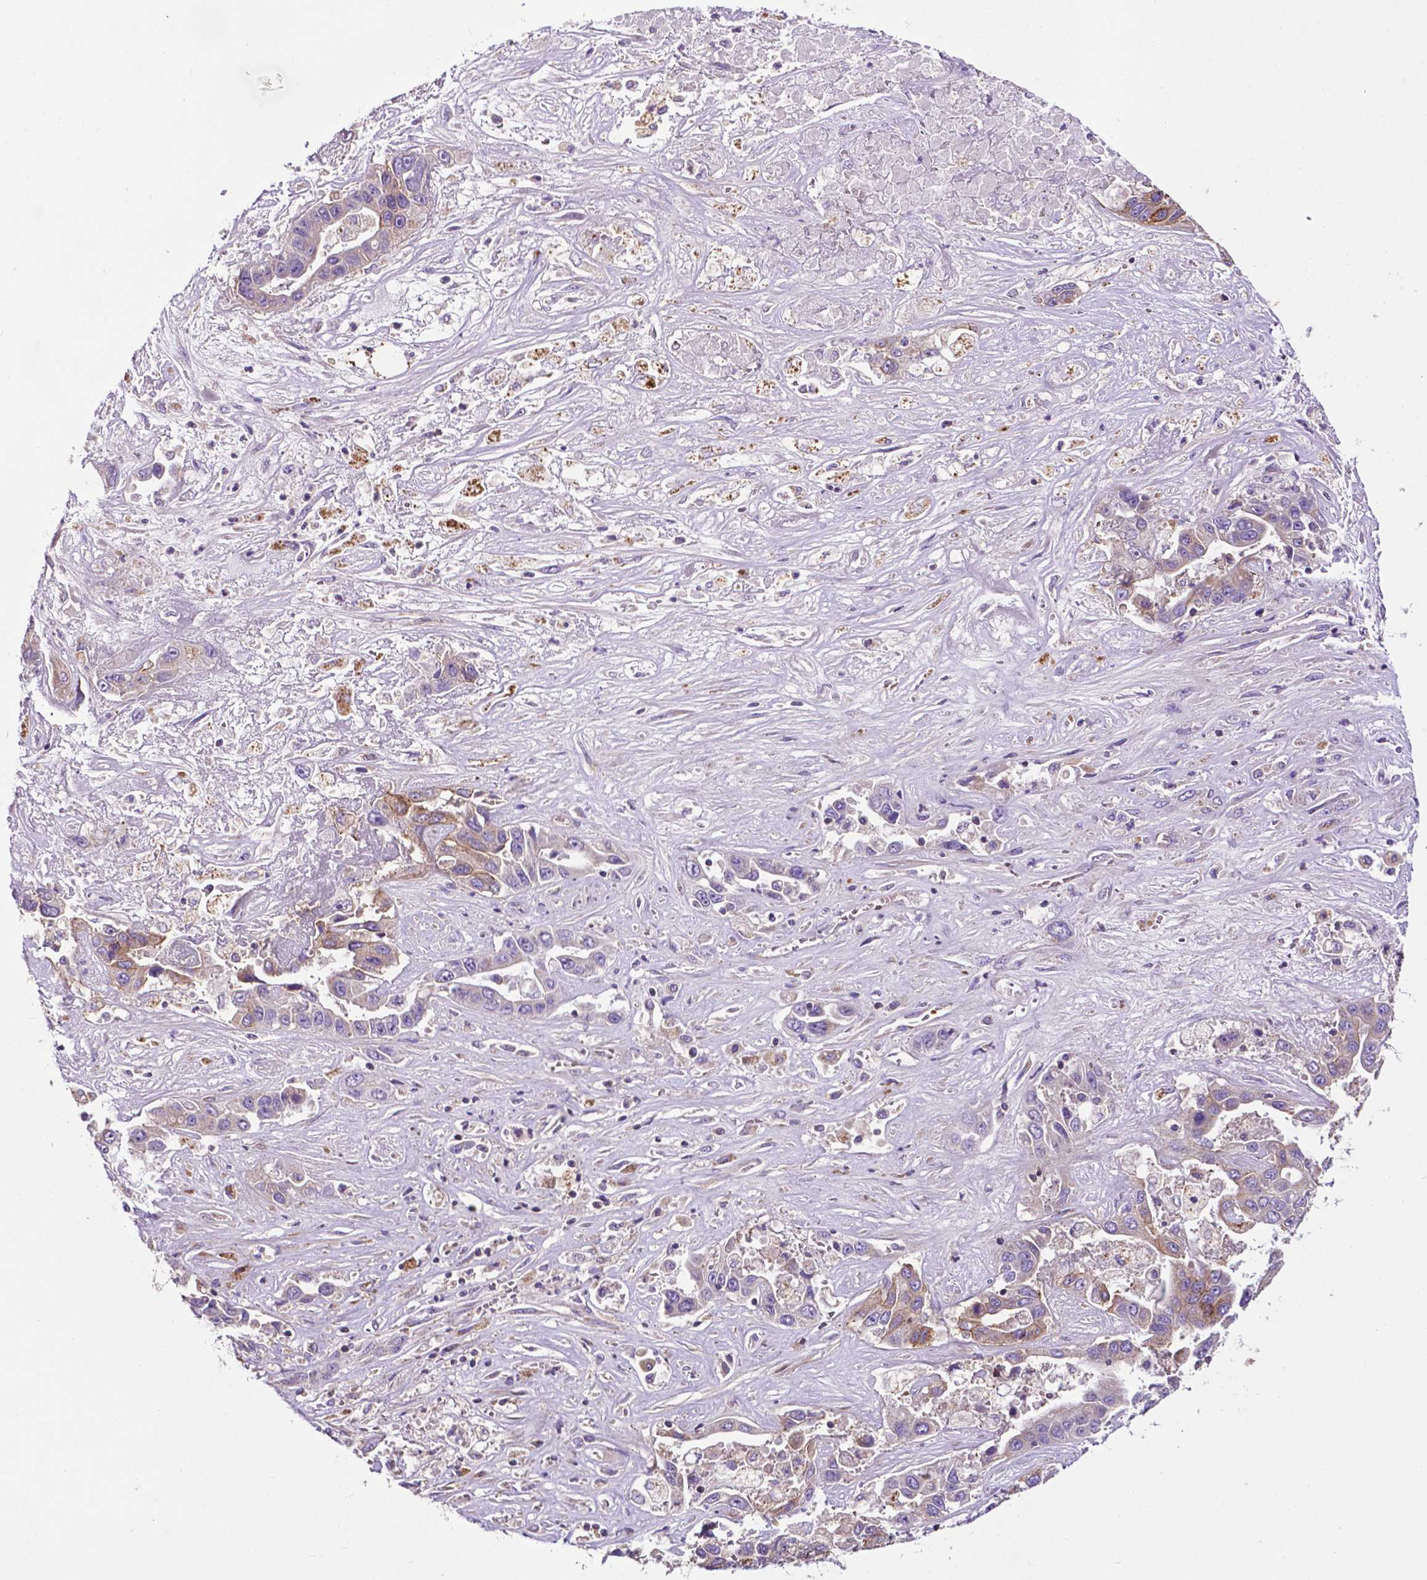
{"staining": {"intensity": "moderate", "quantity": "<25%", "location": "cytoplasmic/membranous"}, "tissue": "liver cancer", "cell_type": "Tumor cells", "image_type": "cancer", "snomed": [{"axis": "morphology", "description": "Cholangiocarcinoma"}, {"axis": "topography", "description": "Liver"}], "caption": "A photomicrograph of human cholangiocarcinoma (liver) stained for a protein shows moderate cytoplasmic/membranous brown staining in tumor cells. (Brightfield microscopy of DAB IHC at high magnification).", "gene": "SPNS2", "patient": {"sex": "female", "age": 52}}